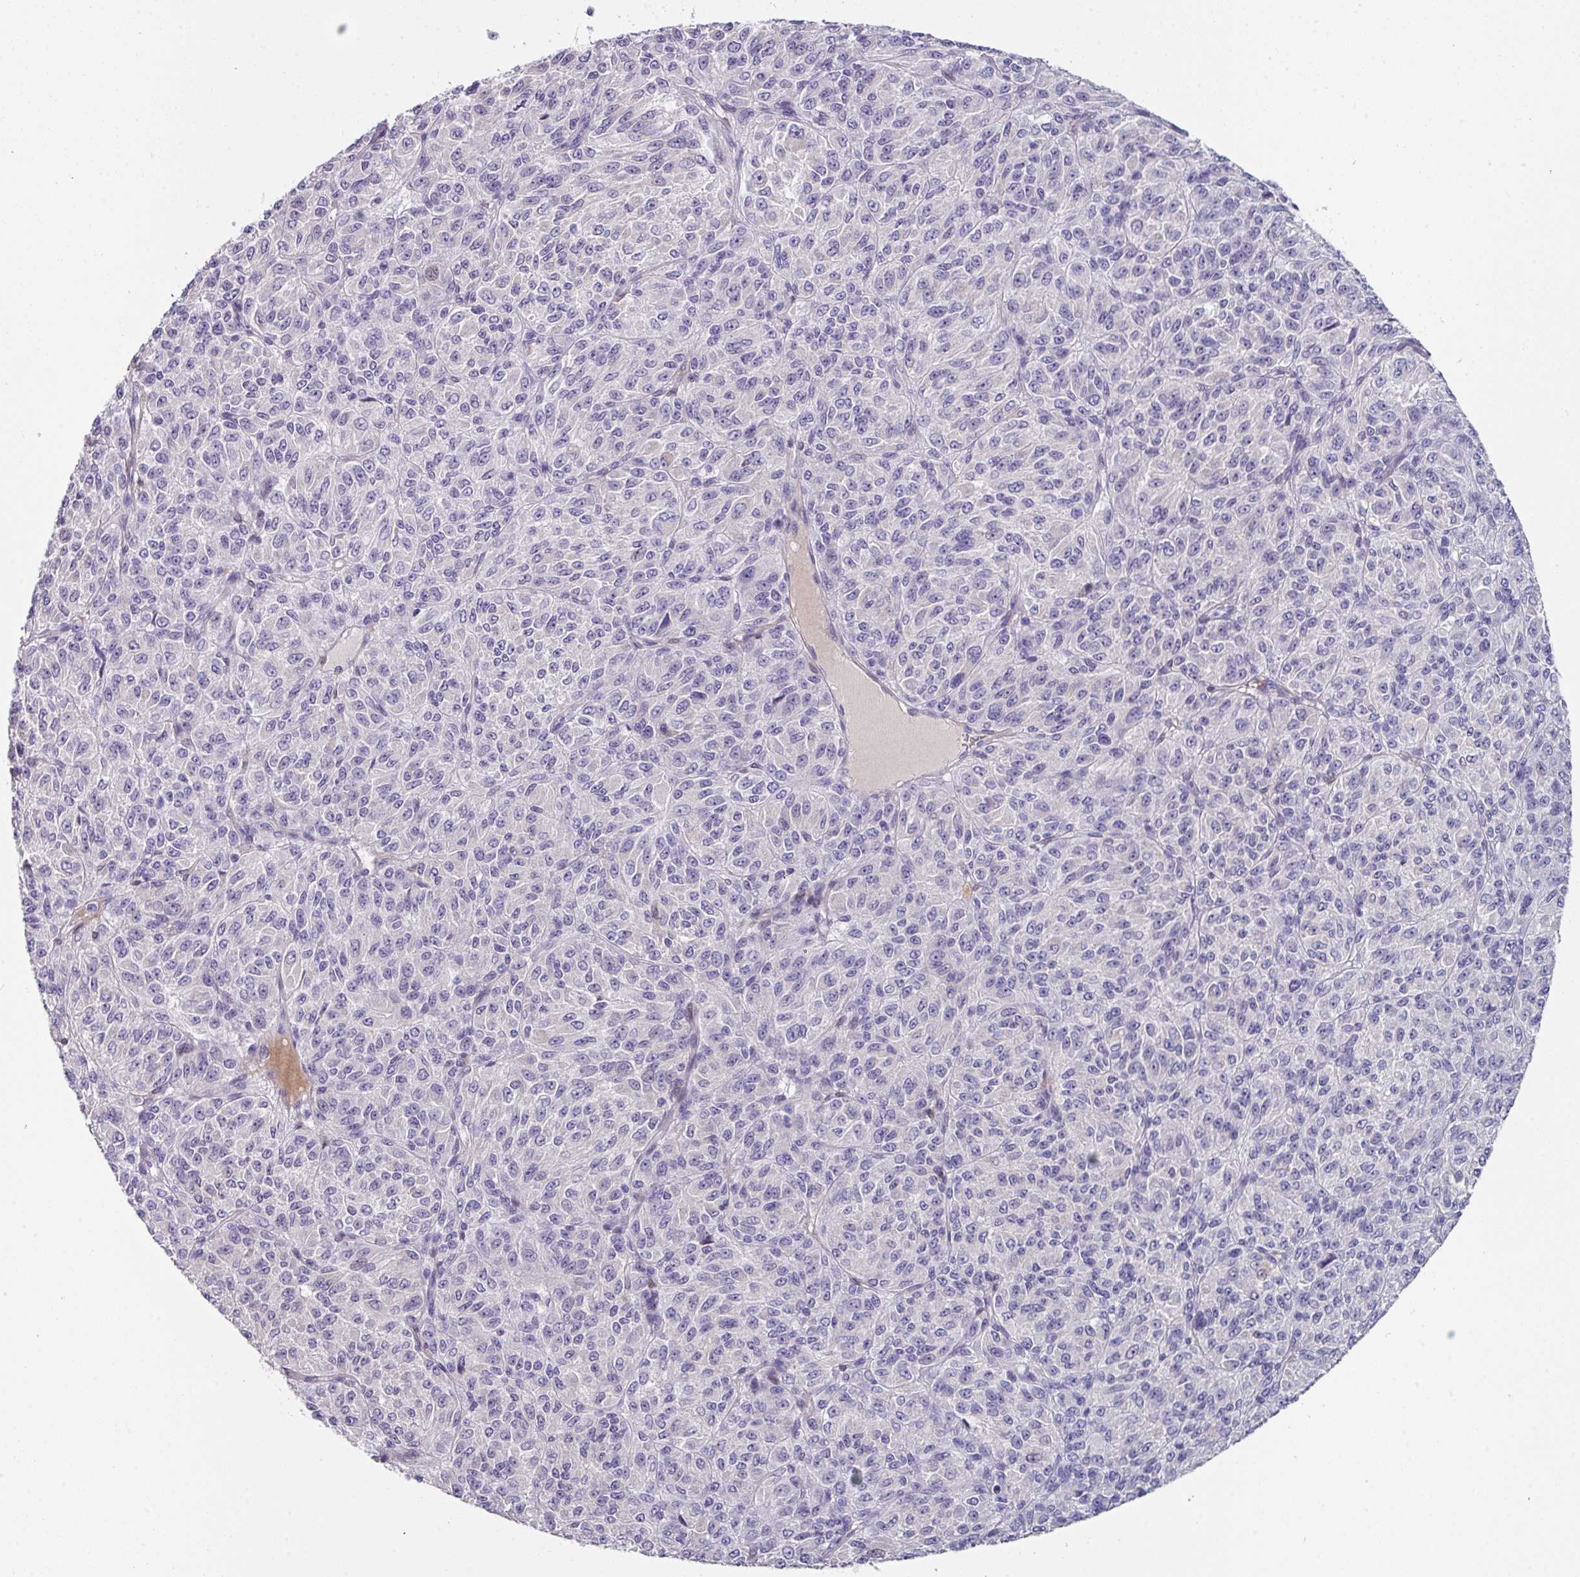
{"staining": {"intensity": "negative", "quantity": "none", "location": "none"}, "tissue": "melanoma", "cell_type": "Tumor cells", "image_type": "cancer", "snomed": [{"axis": "morphology", "description": "Malignant melanoma, Metastatic site"}, {"axis": "topography", "description": "Brain"}], "caption": "Immunohistochemistry (IHC) of melanoma displays no positivity in tumor cells. (Brightfield microscopy of DAB immunohistochemistry at high magnification).", "gene": "DEFB115", "patient": {"sex": "female", "age": 56}}